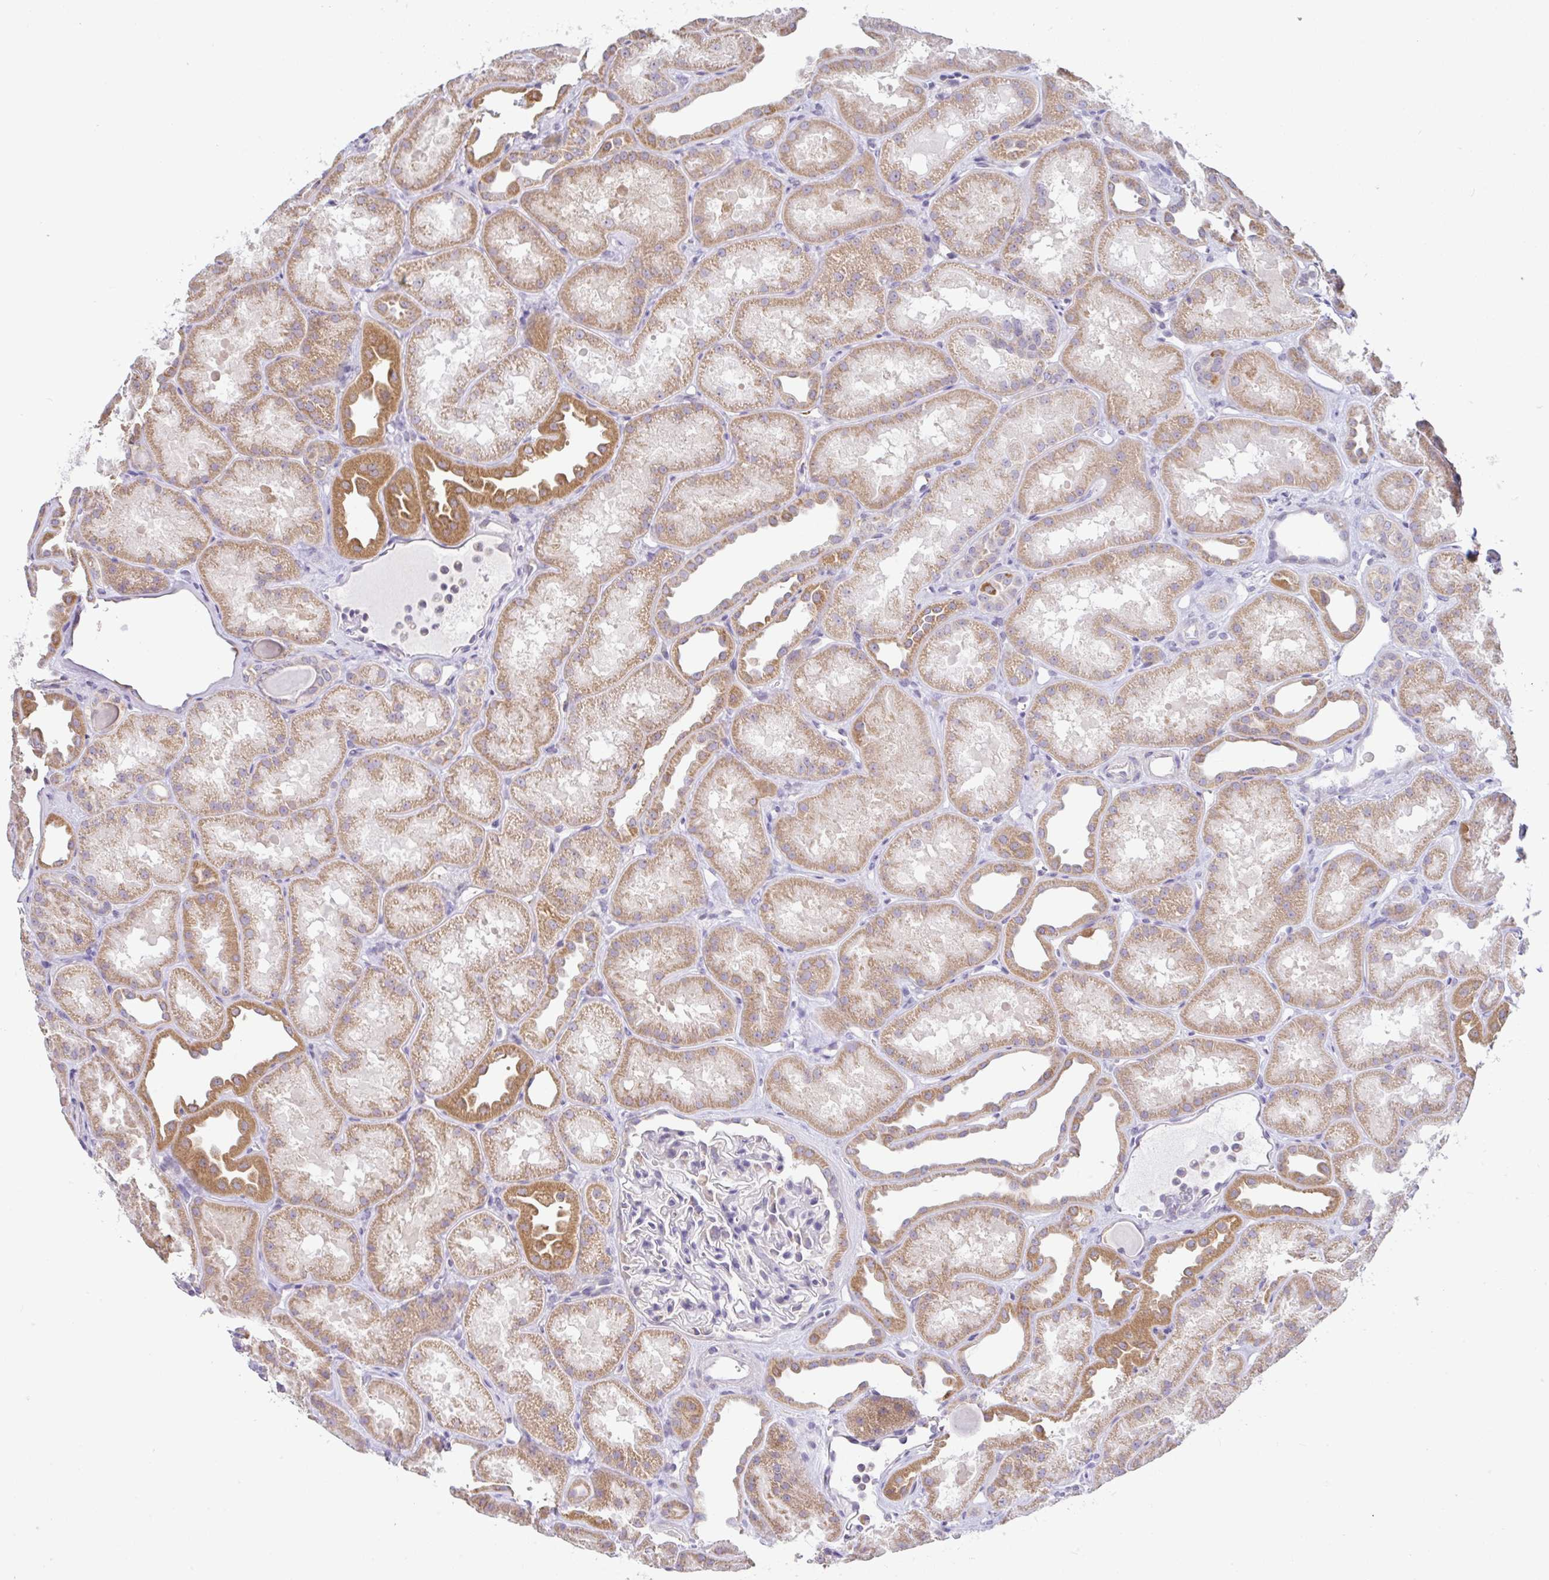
{"staining": {"intensity": "negative", "quantity": "none", "location": "none"}, "tissue": "kidney", "cell_type": "Cells in glomeruli", "image_type": "normal", "snomed": [{"axis": "morphology", "description": "Normal tissue, NOS"}, {"axis": "topography", "description": "Kidney"}], "caption": "This is a photomicrograph of immunohistochemistry staining of benign kidney, which shows no expression in cells in glomeruli. Nuclei are stained in blue.", "gene": "PLCD4", "patient": {"sex": "male", "age": 61}}